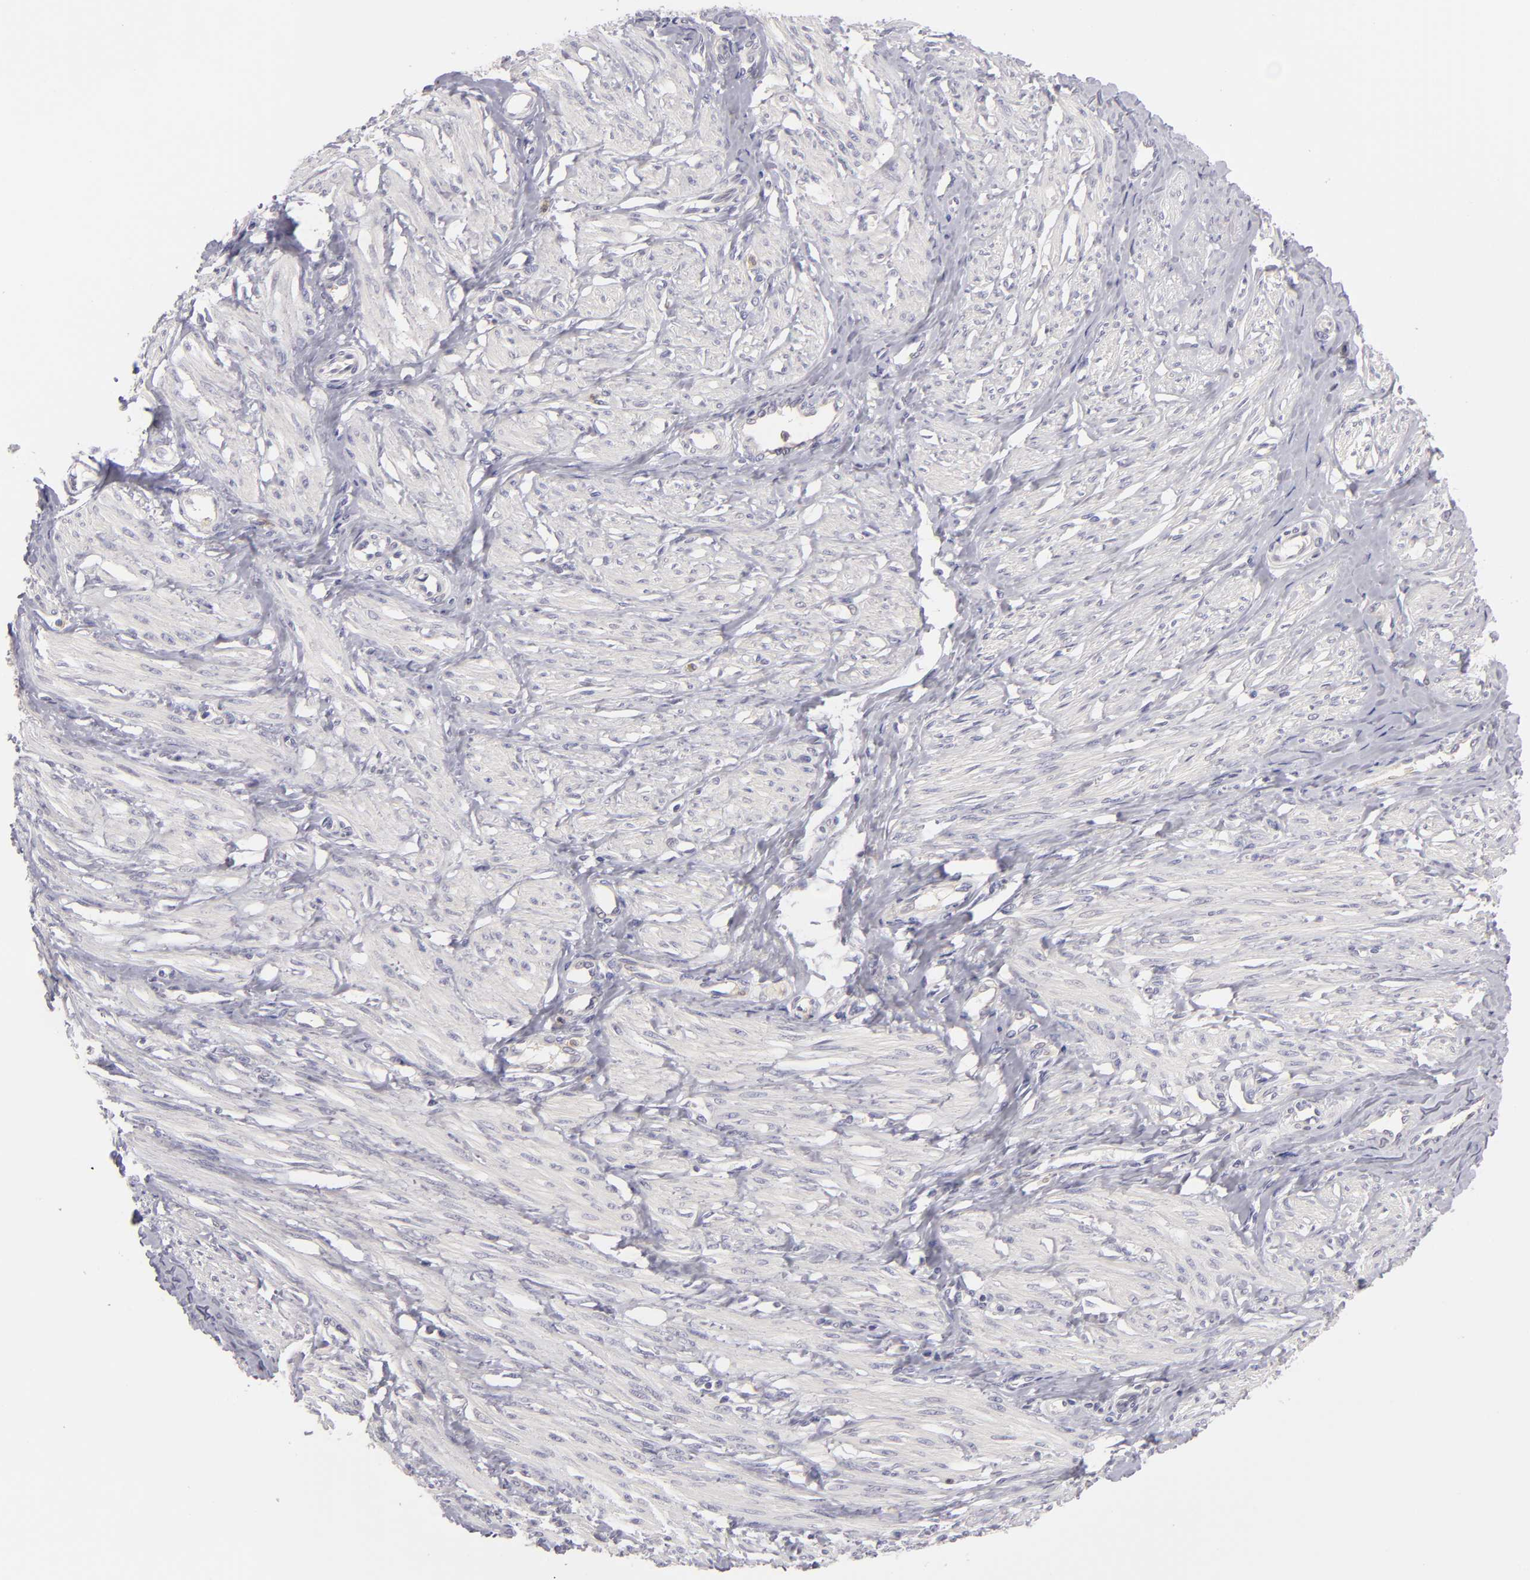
{"staining": {"intensity": "negative", "quantity": "none", "location": "none"}, "tissue": "smooth muscle", "cell_type": "Smooth muscle cells", "image_type": "normal", "snomed": [{"axis": "morphology", "description": "Normal tissue, NOS"}, {"axis": "topography", "description": "Smooth muscle"}, {"axis": "topography", "description": "Uterus"}], "caption": "This is an immunohistochemistry histopathology image of normal smooth muscle. There is no expression in smooth muscle cells.", "gene": "MMP10", "patient": {"sex": "female", "age": 39}}